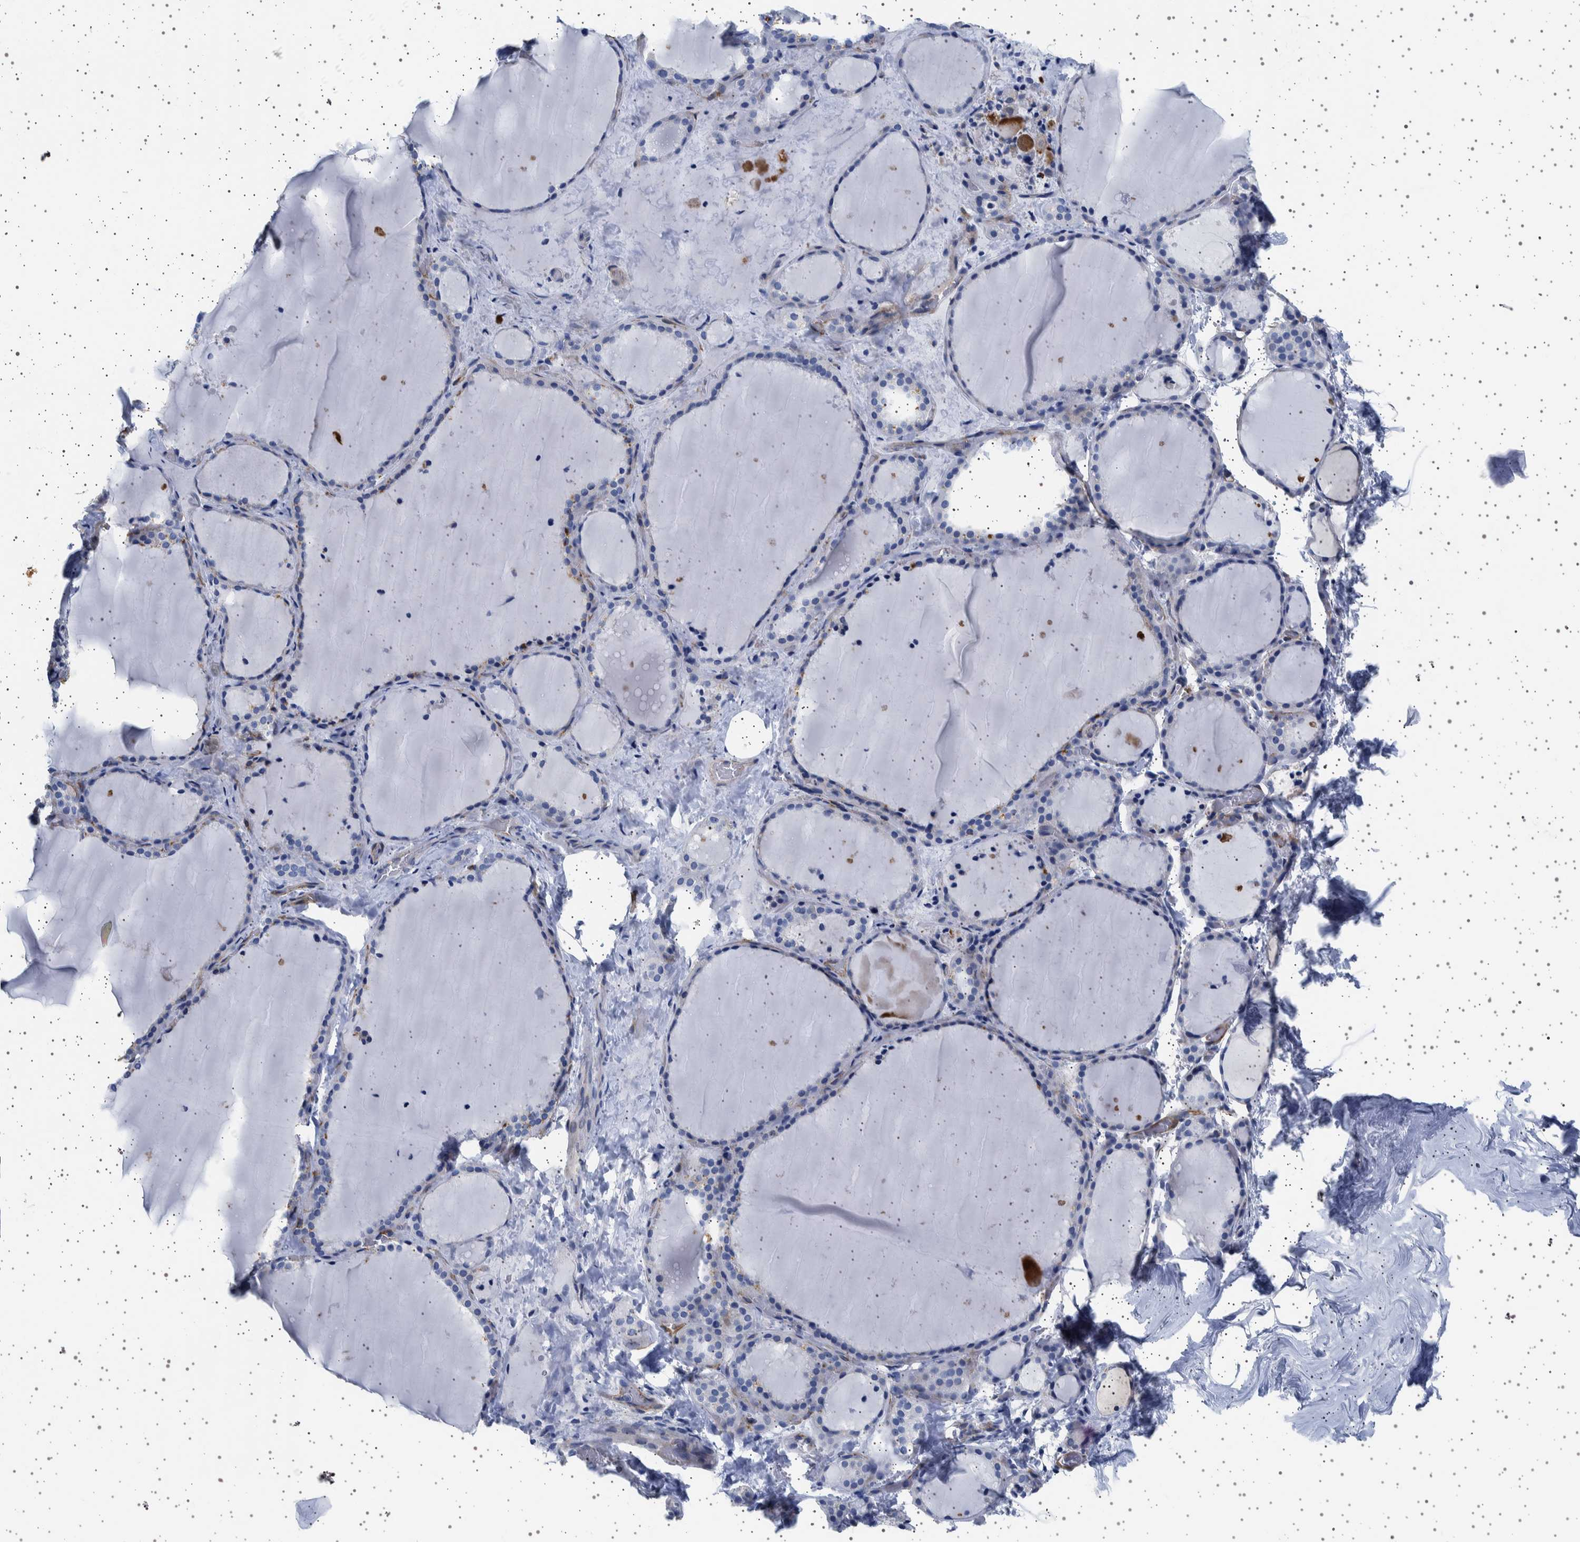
{"staining": {"intensity": "negative", "quantity": "none", "location": "none"}, "tissue": "thyroid gland", "cell_type": "Glandular cells", "image_type": "normal", "snomed": [{"axis": "morphology", "description": "Normal tissue, NOS"}, {"axis": "topography", "description": "Thyroid gland"}], "caption": "This is a micrograph of IHC staining of benign thyroid gland, which shows no expression in glandular cells.", "gene": "SEPTIN4", "patient": {"sex": "female", "age": 22}}